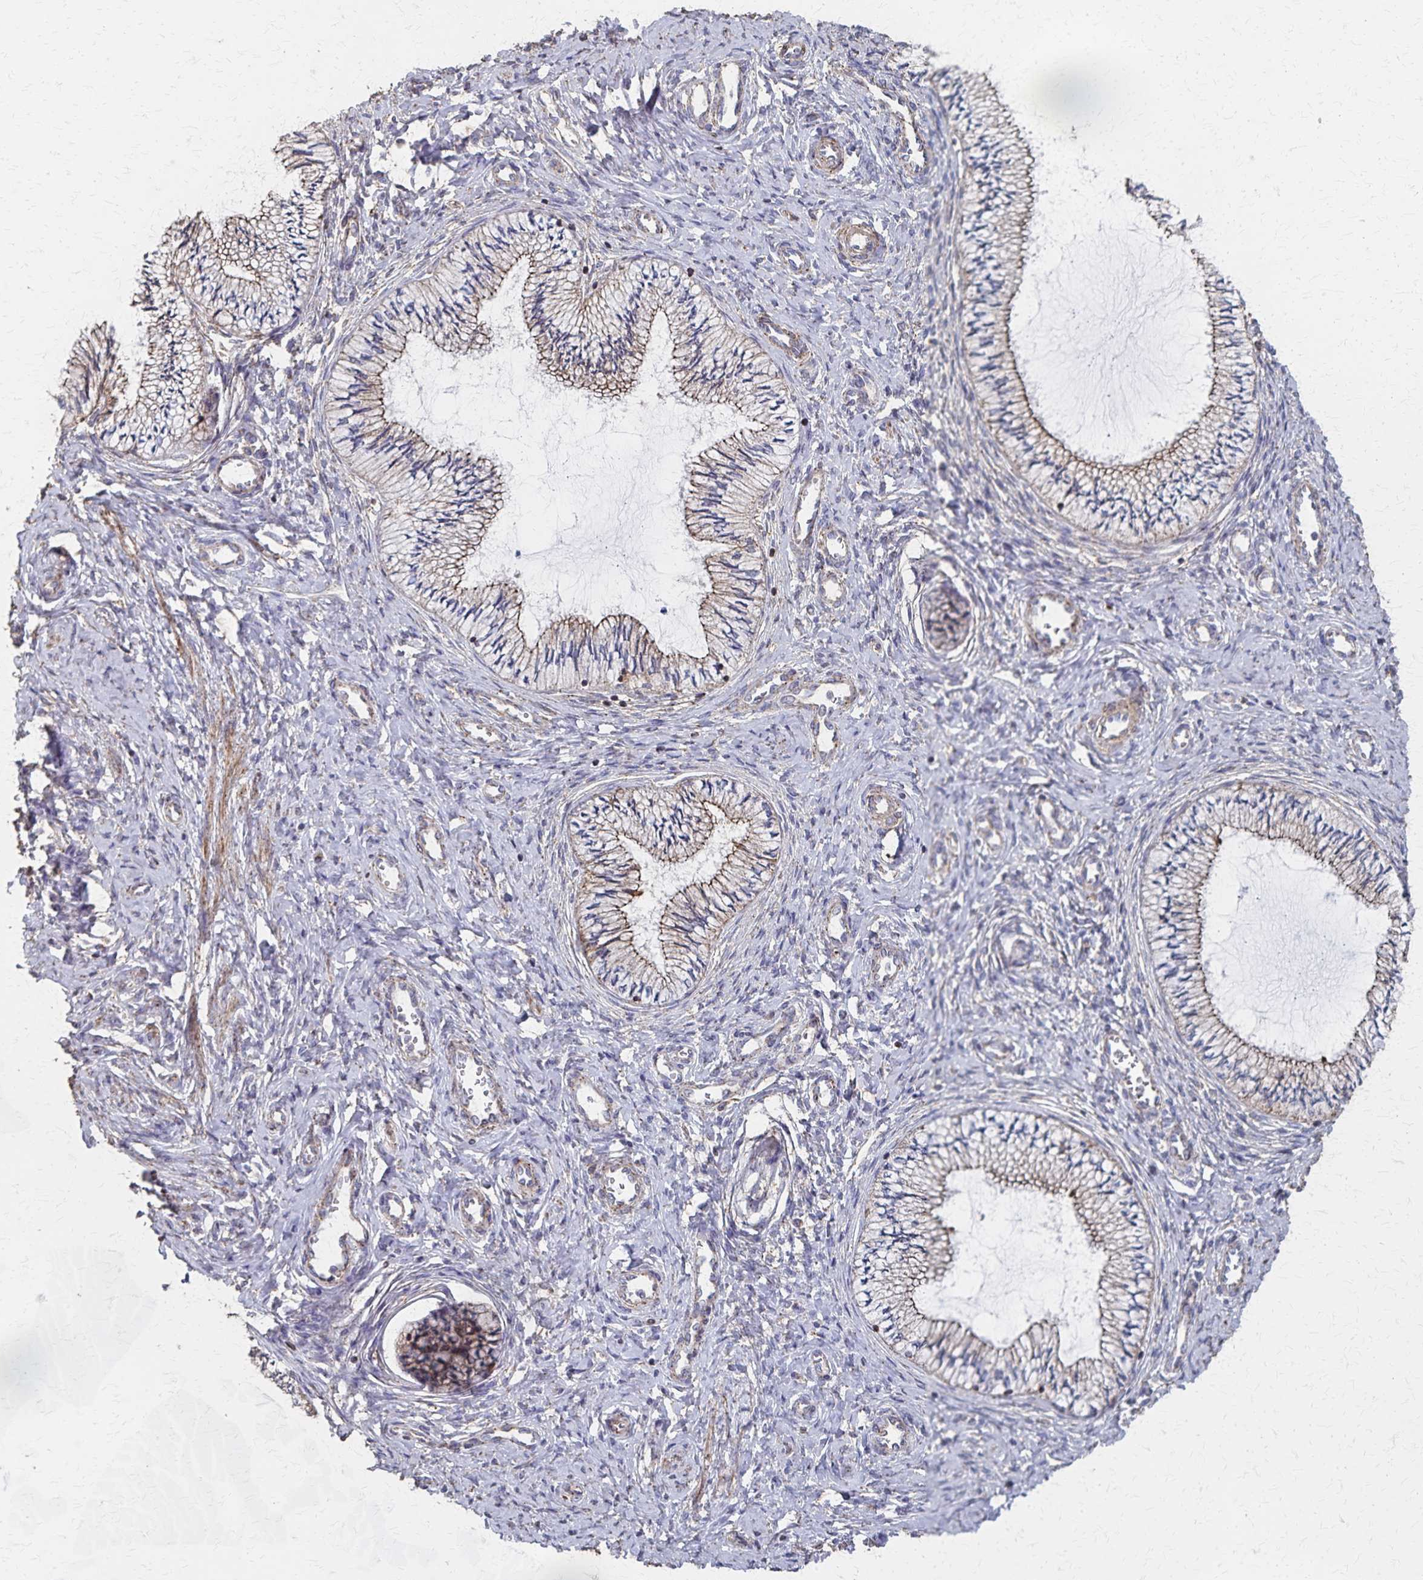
{"staining": {"intensity": "moderate", "quantity": "25%-75%", "location": "cytoplasmic/membranous"}, "tissue": "cervix", "cell_type": "Glandular cells", "image_type": "normal", "snomed": [{"axis": "morphology", "description": "Normal tissue, NOS"}, {"axis": "topography", "description": "Cervix"}], "caption": "Unremarkable cervix shows moderate cytoplasmic/membranous staining in about 25%-75% of glandular cells, visualized by immunohistochemistry. (Brightfield microscopy of DAB IHC at high magnification).", "gene": "PGAP2", "patient": {"sex": "female", "age": 24}}